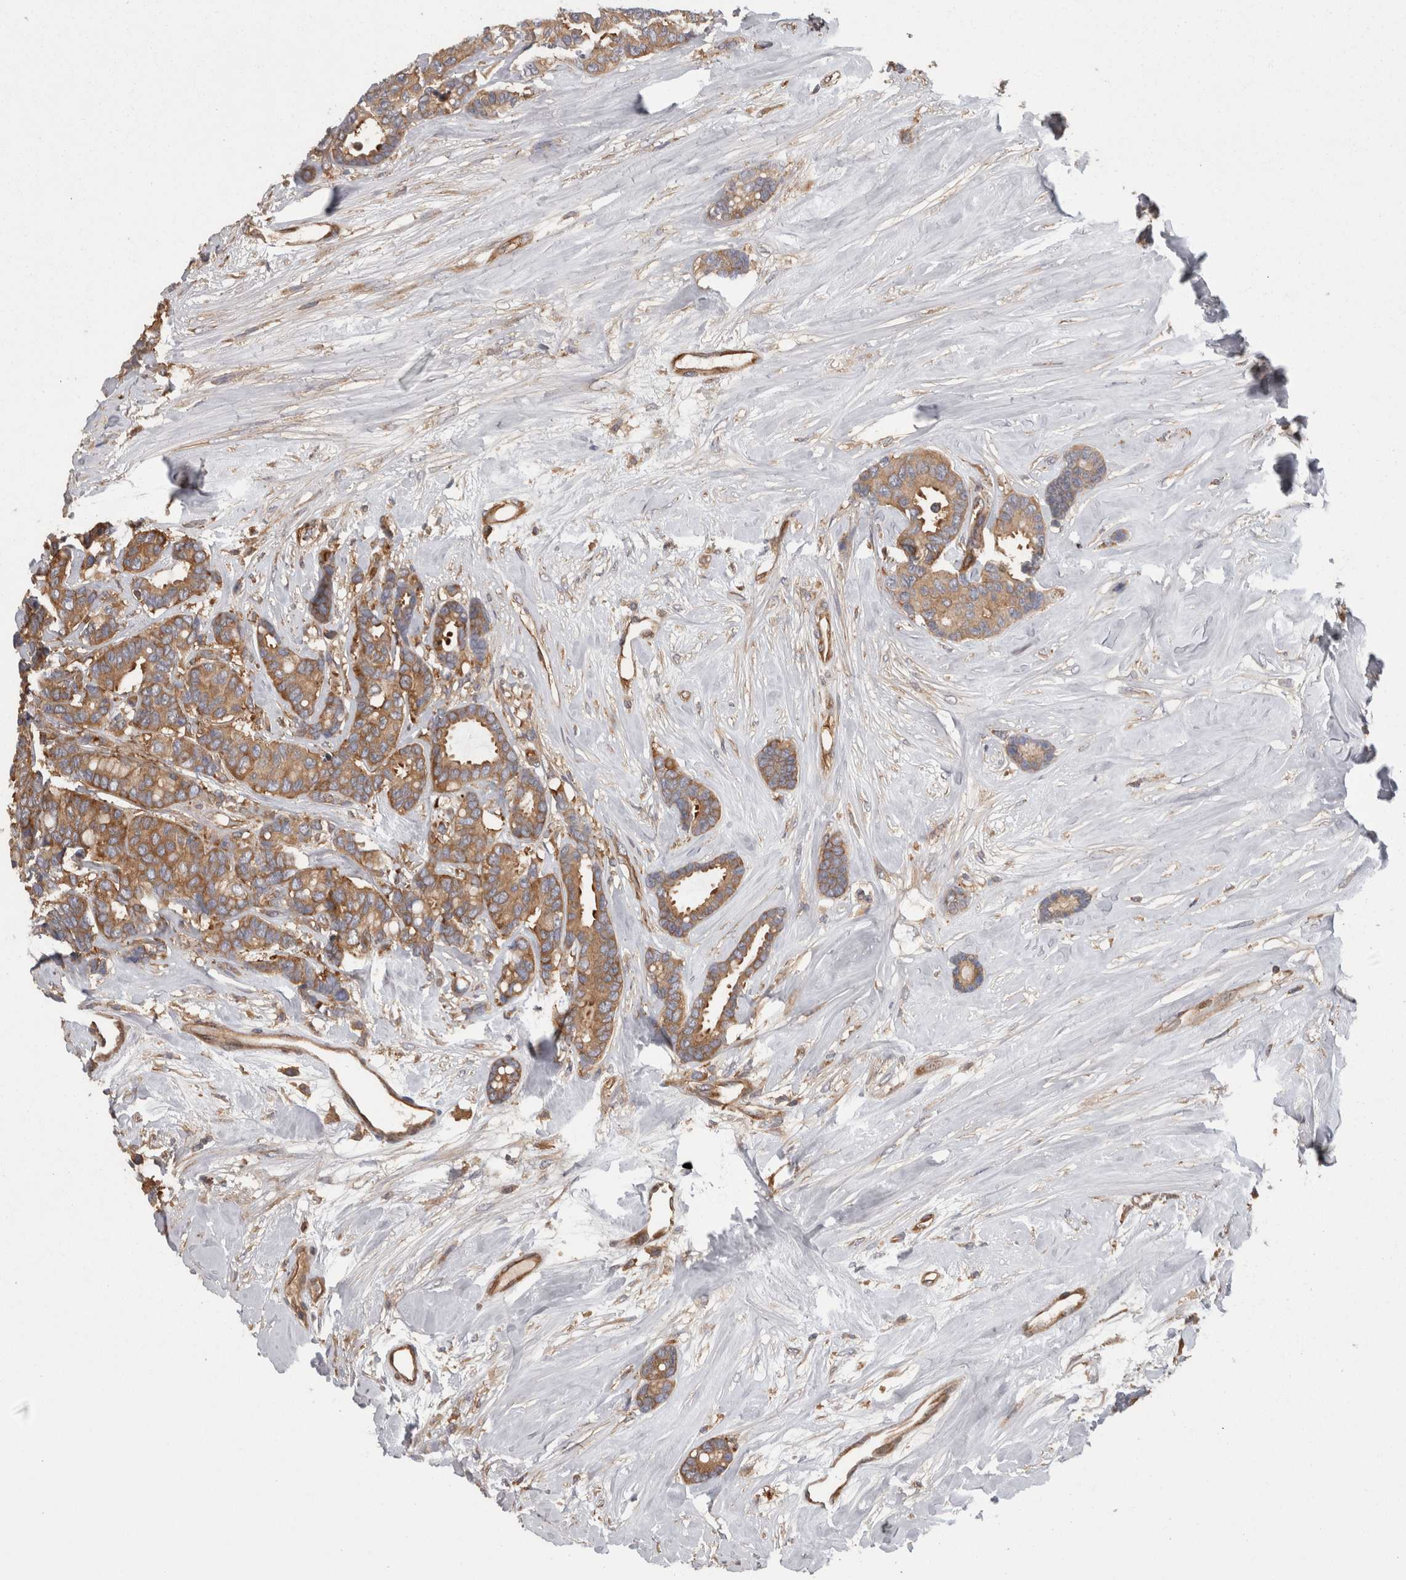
{"staining": {"intensity": "moderate", "quantity": ">75%", "location": "cytoplasmic/membranous"}, "tissue": "breast cancer", "cell_type": "Tumor cells", "image_type": "cancer", "snomed": [{"axis": "morphology", "description": "Duct carcinoma"}, {"axis": "topography", "description": "Breast"}], "caption": "Immunohistochemical staining of breast intraductal carcinoma demonstrates medium levels of moderate cytoplasmic/membranous protein positivity in approximately >75% of tumor cells.", "gene": "SMCR8", "patient": {"sex": "female", "age": 87}}